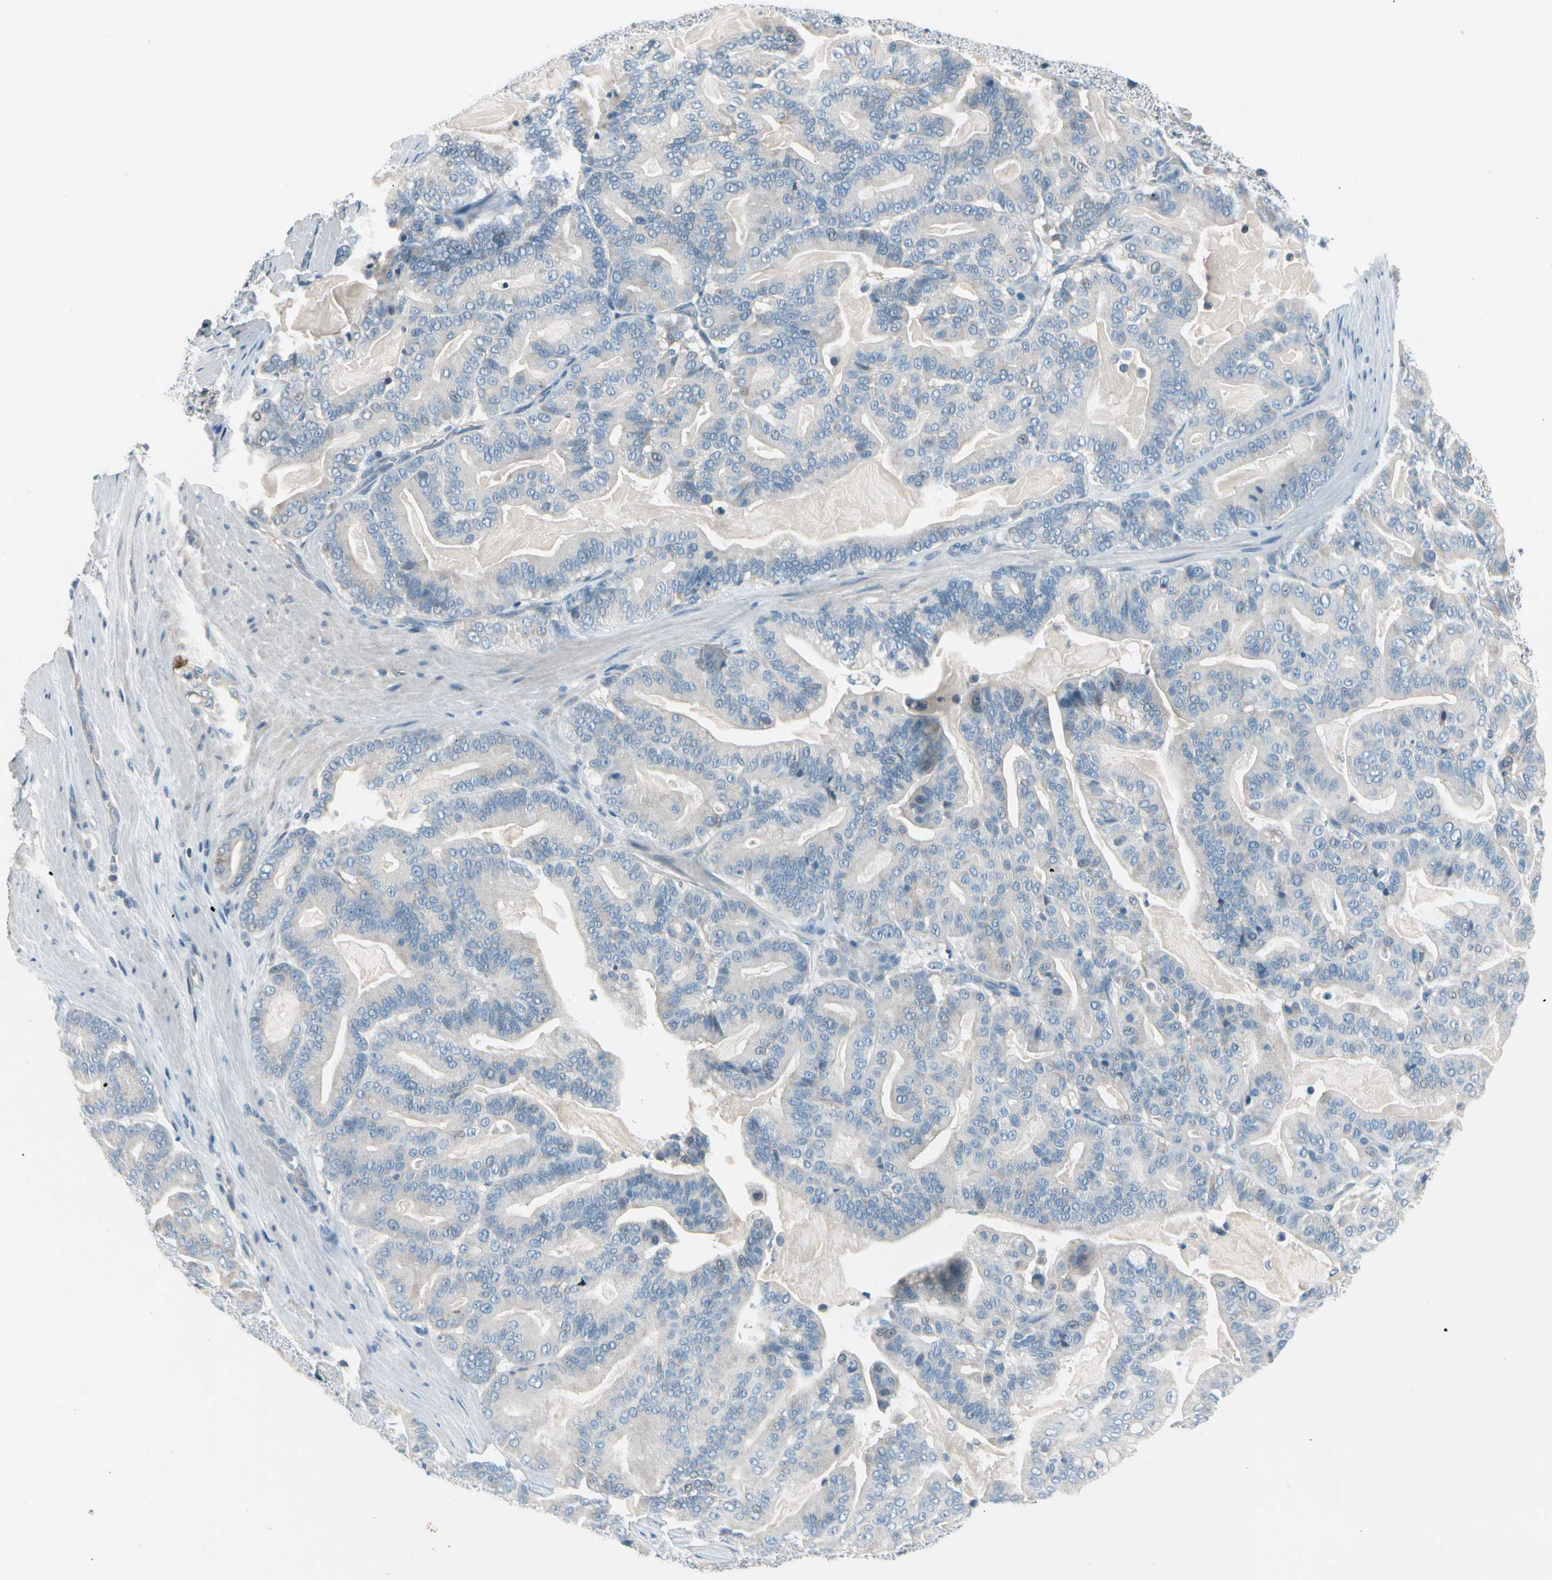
{"staining": {"intensity": "negative", "quantity": "none", "location": "none"}, "tissue": "pancreatic cancer", "cell_type": "Tumor cells", "image_type": "cancer", "snomed": [{"axis": "morphology", "description": "Adenocarcinoma, NOS"}, {"axis": "topography", "description": "Pancreas"}], "caption": "DAB (3,3'-diaminobenzidine) immunohistochemical staining of pancreatic cancer (adenocarcinoma) reveals no significant expression in tumor cells.", "gene": "STK40", "patient": {"sex": "male", "age": 63}}